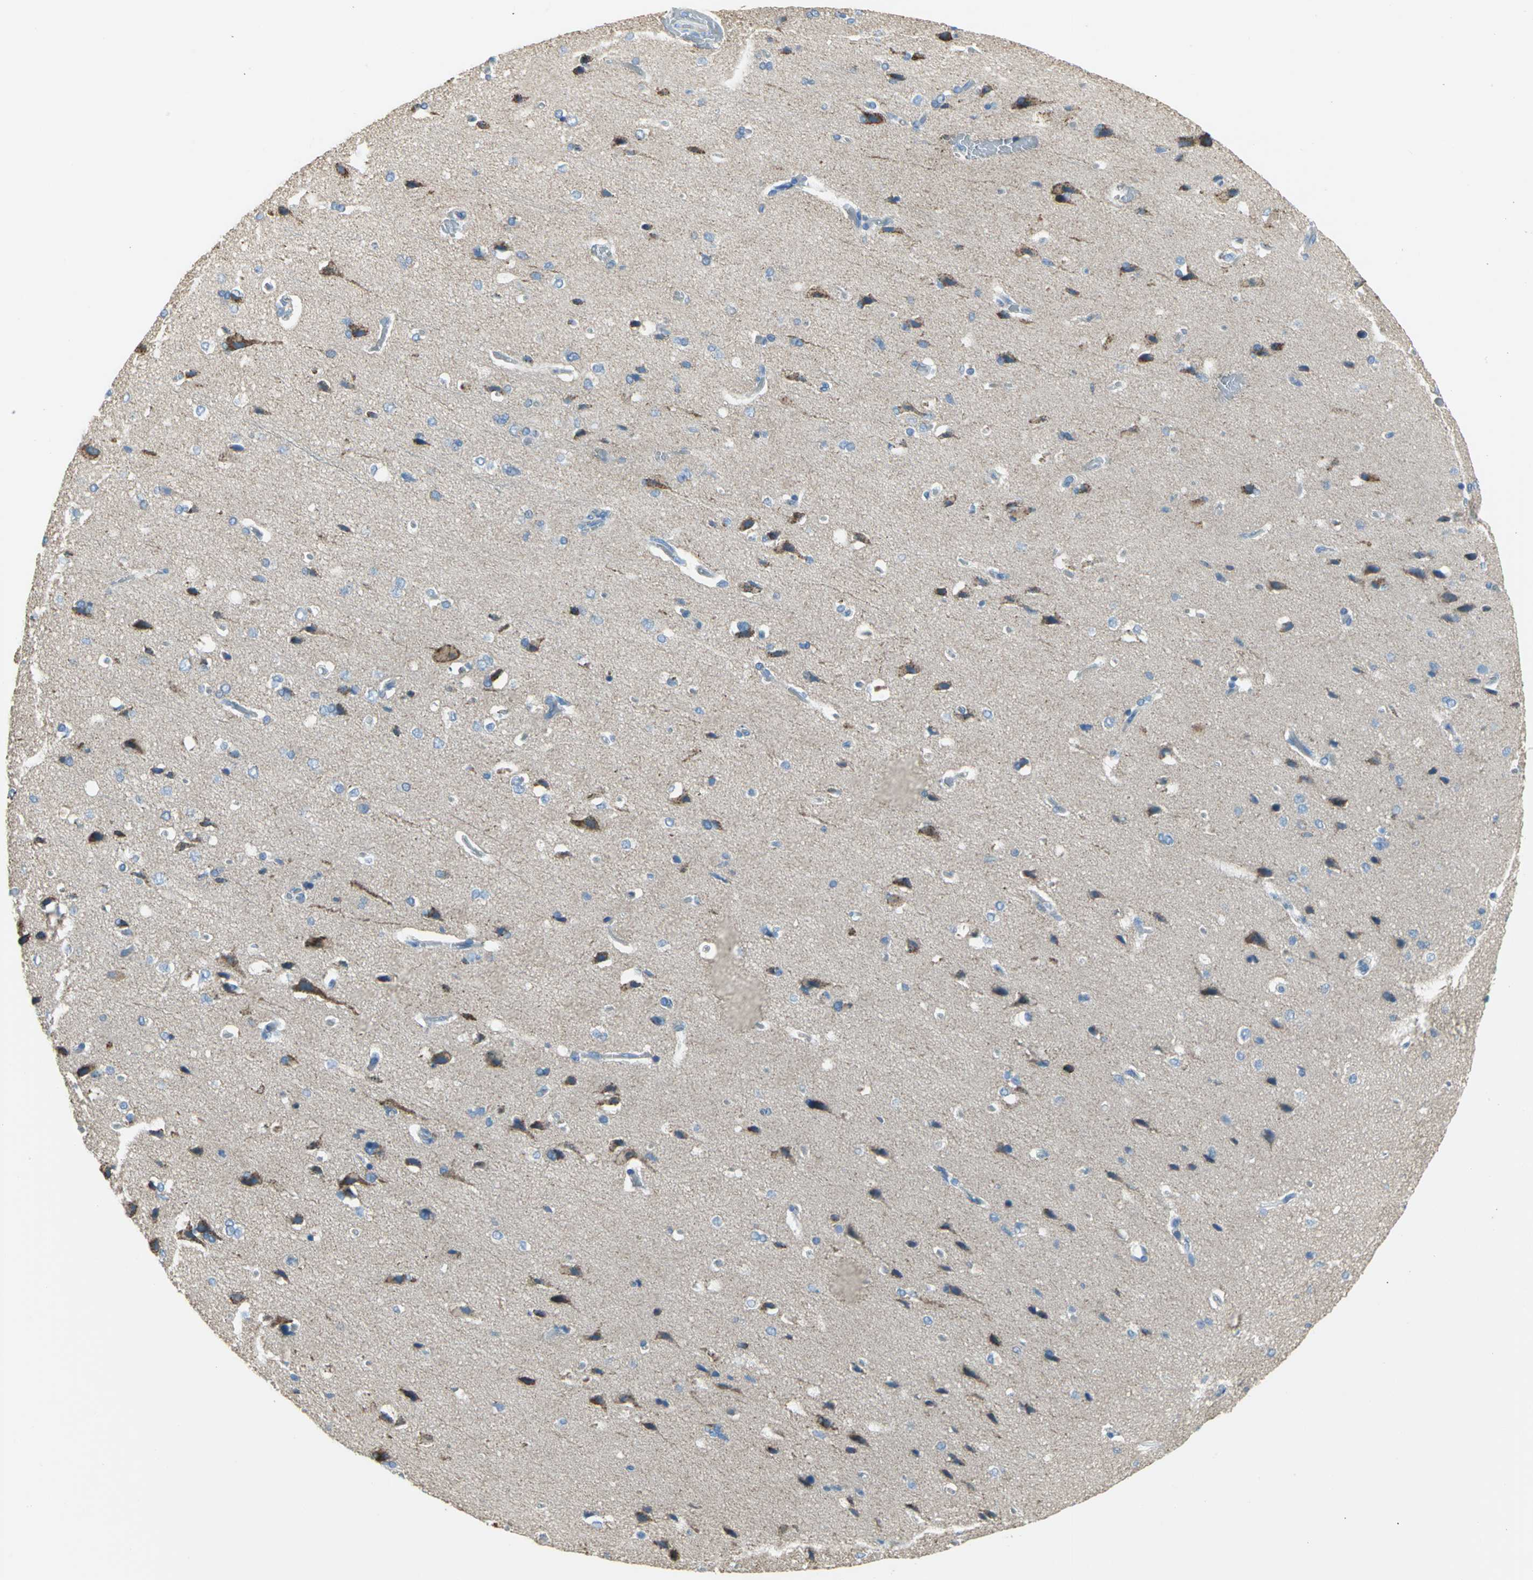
{"staining": {"intensity": "negative", "quantity": "none", "location": "none"}, "tissue": "cerebral cortex", "cell_type": "Endothelial cells", "image_type": "normal", "snomed": [{"axis": "morphology", "description": "Normal tissue, NOS"}, {"axis": "topography", "description": "Cerebral cortex"}], "caption": "The histopathology image displays no significant positivity in endothelial cells of cerebral cortex.", "gene": "ALOX15", "patient": {"sex": "male", "age": 62}}